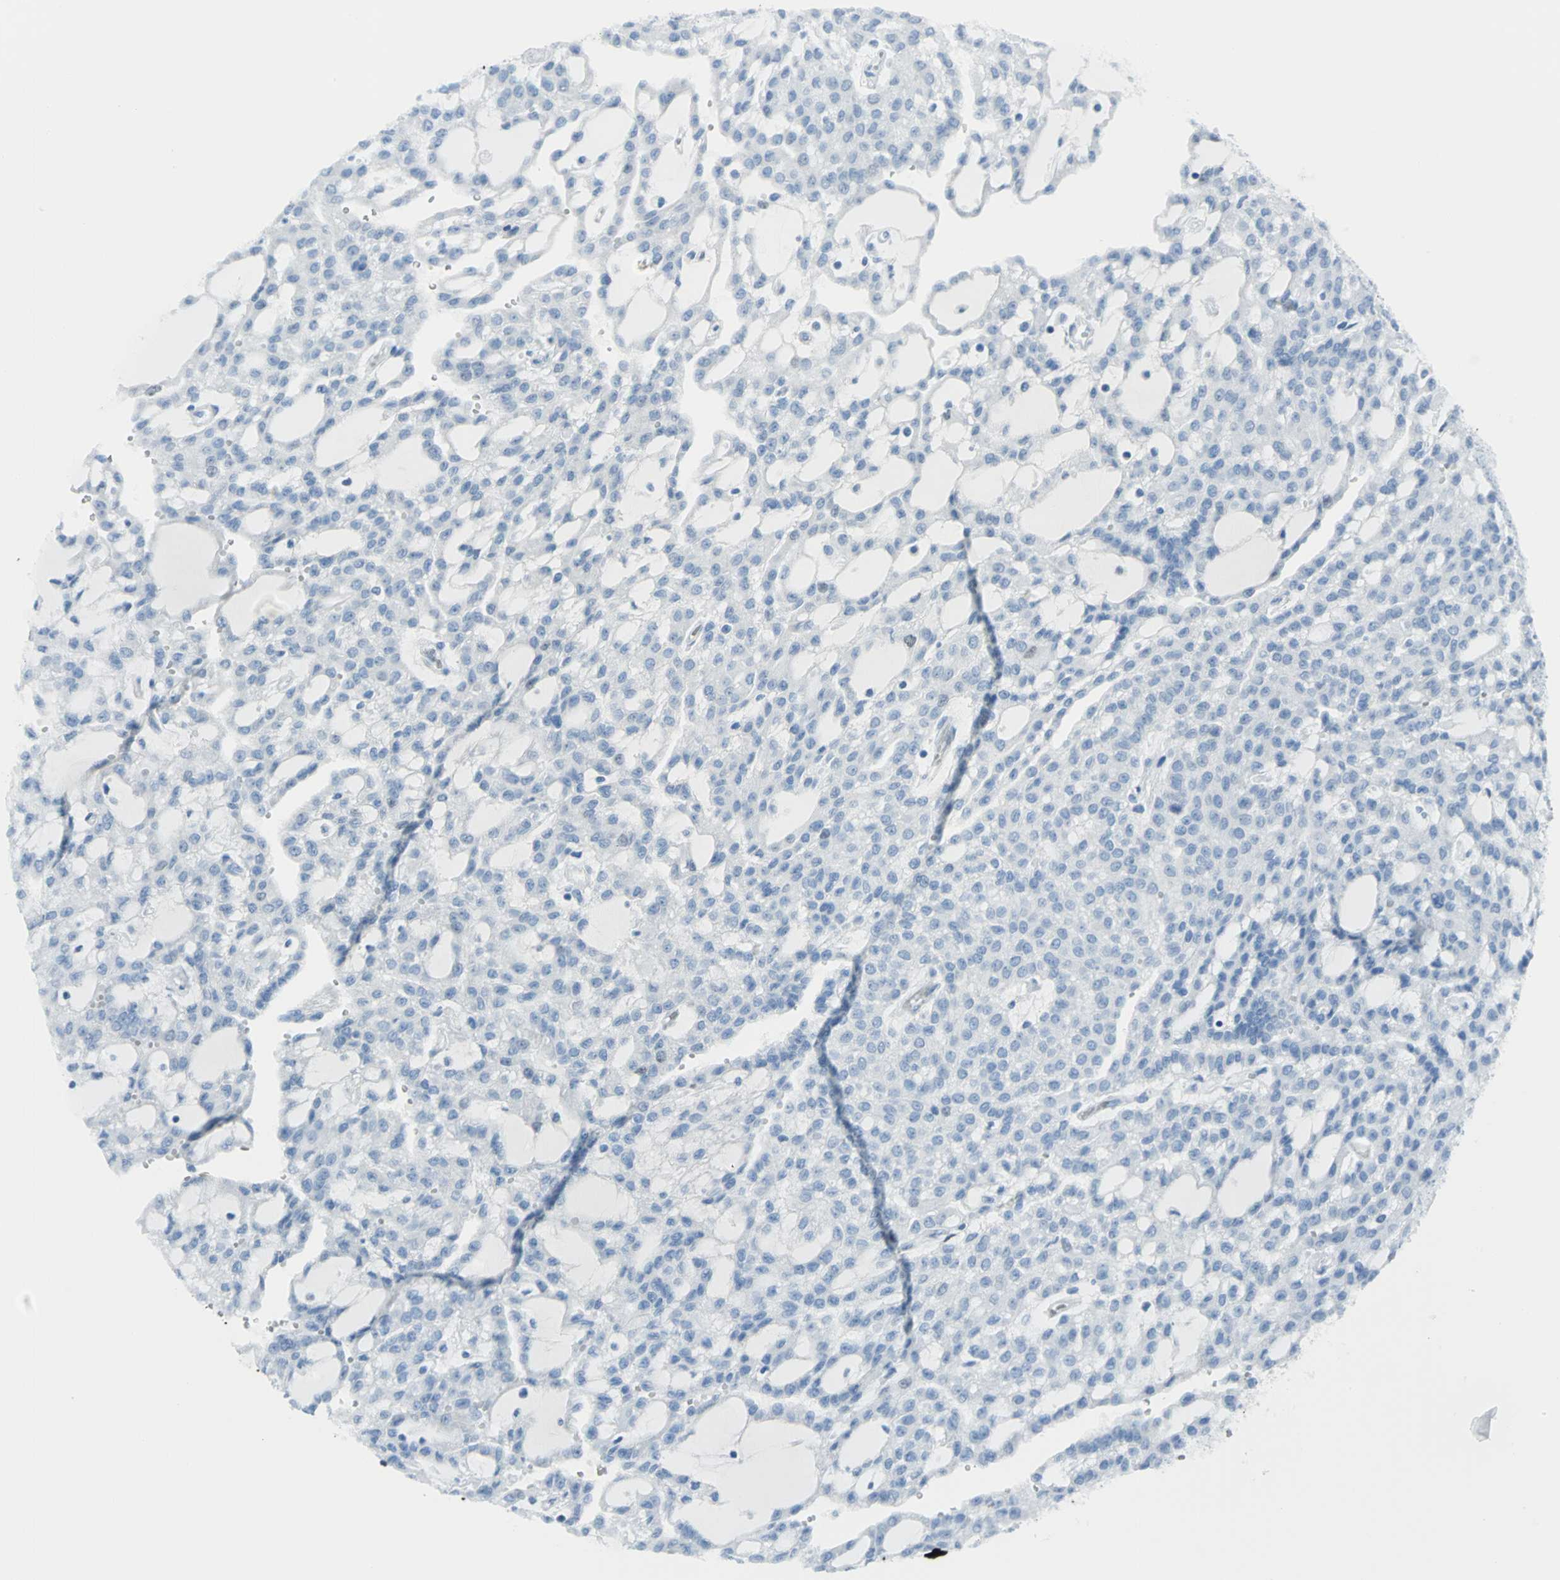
{"staining": {"intensity": "negative", "quantity": "none", "location": "none"}, "tissue": "renal cancer", "cell_type": "Tumor cells", "image_type": "cancer", "snomed": [{"axis": "morphology", "description": "Adenocarcinoma, NOS"}, {"axis": "topography", "description": "Kidney"}], "caption": "Renal cancer was stained to show a protein in brown. There is no significant positivity in tumor cells.", "gene": "MCM3", "patient": {"sex": "male", "age": 63}}